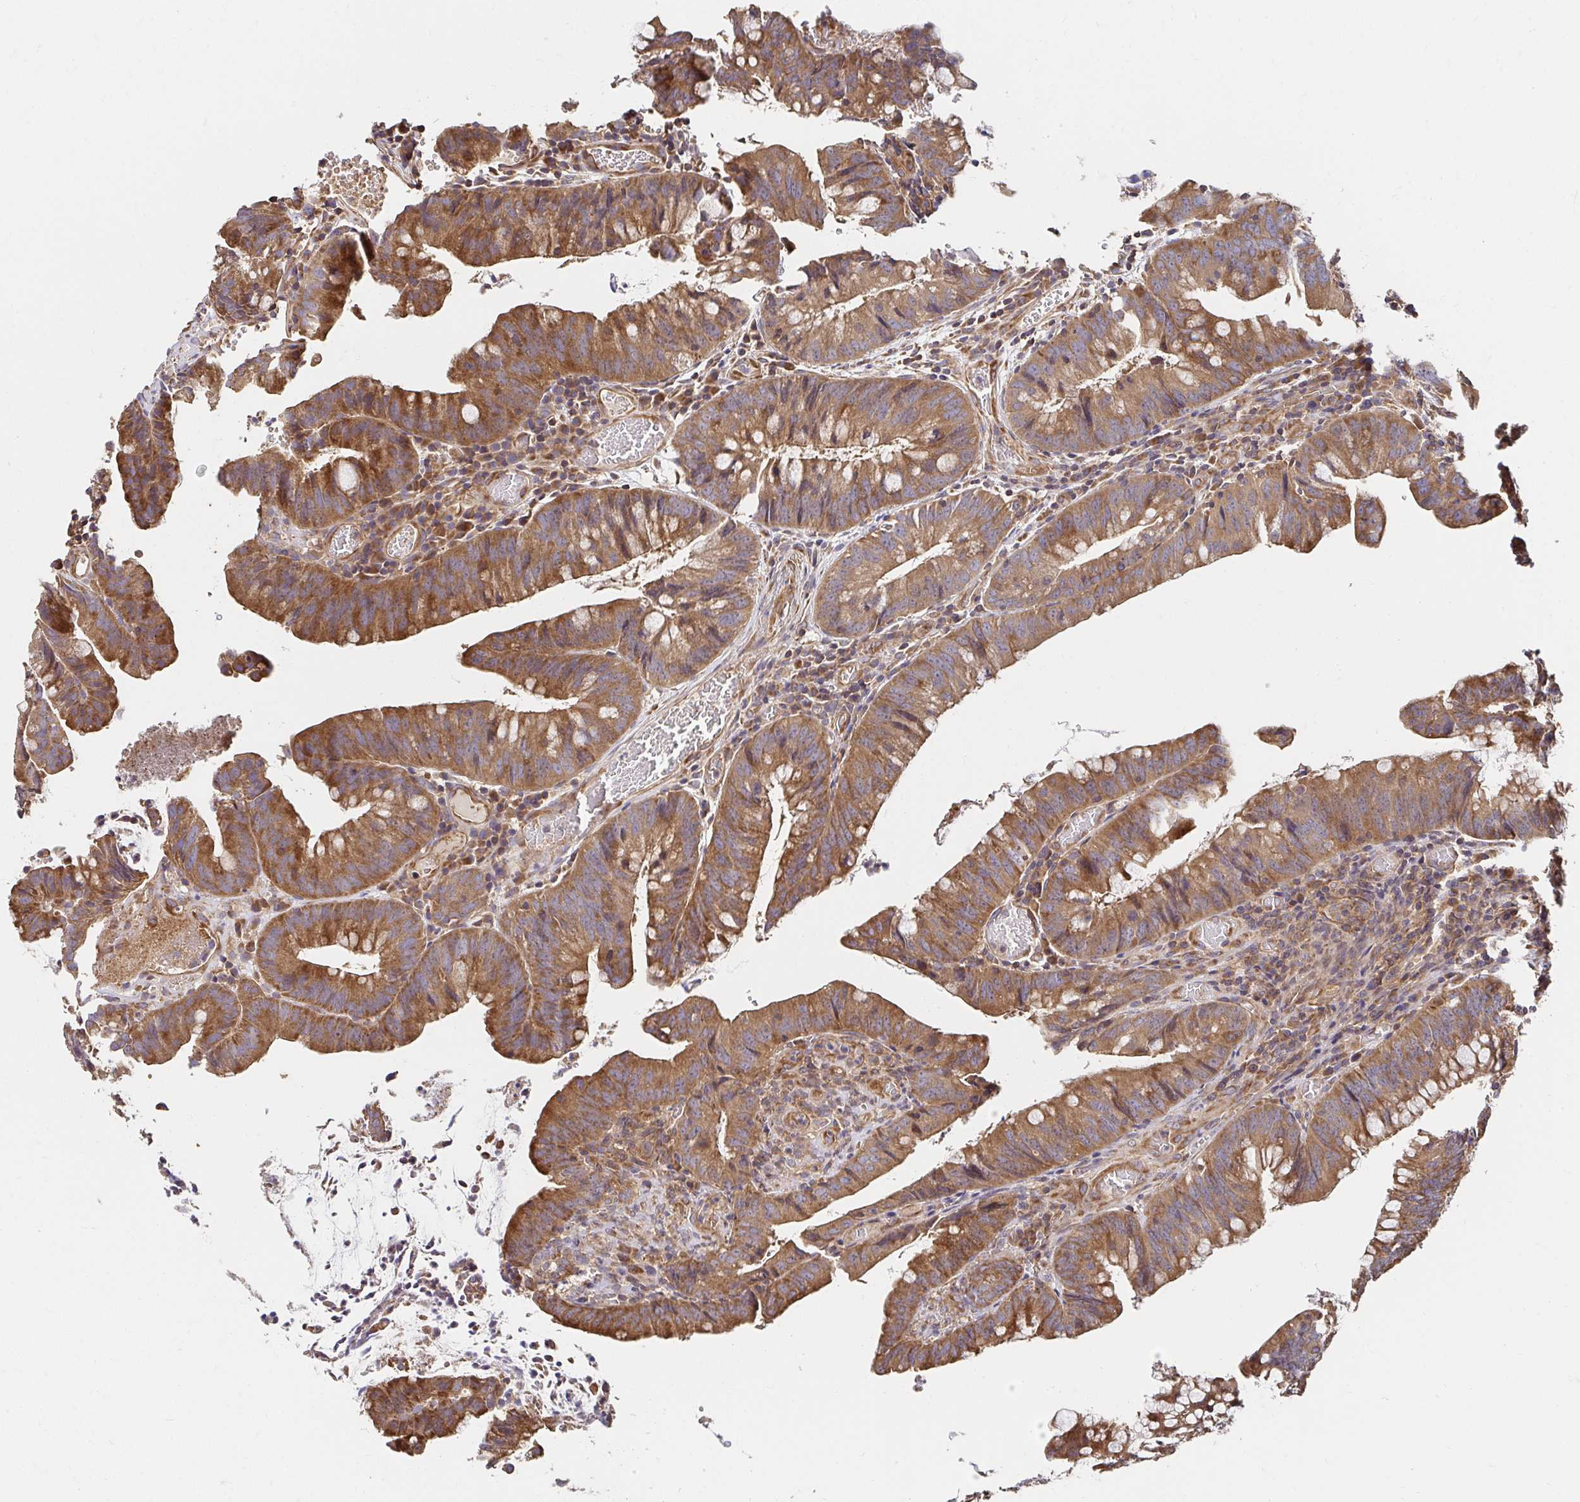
{"staining": {"intensity": "moderate", "quantity": ">75%", "location": "cytoplasmic/membranous"}, "tissue": "colorectal cancer", "cell_type": "Tumor cells", "image_type": "cancer", "snomed": [{"axis": "morphology", "description": "Adenocarcinoma, NOS"}, {"axis": "topography", "description": "Colon"}], "caption": "Protein staining reveals moderate cytoplasmic/membranous staining in about >75% of tumor cells in colorectal cancer.", "gene": "APBB1", "patient": {"sex": "male", "age": 62}}